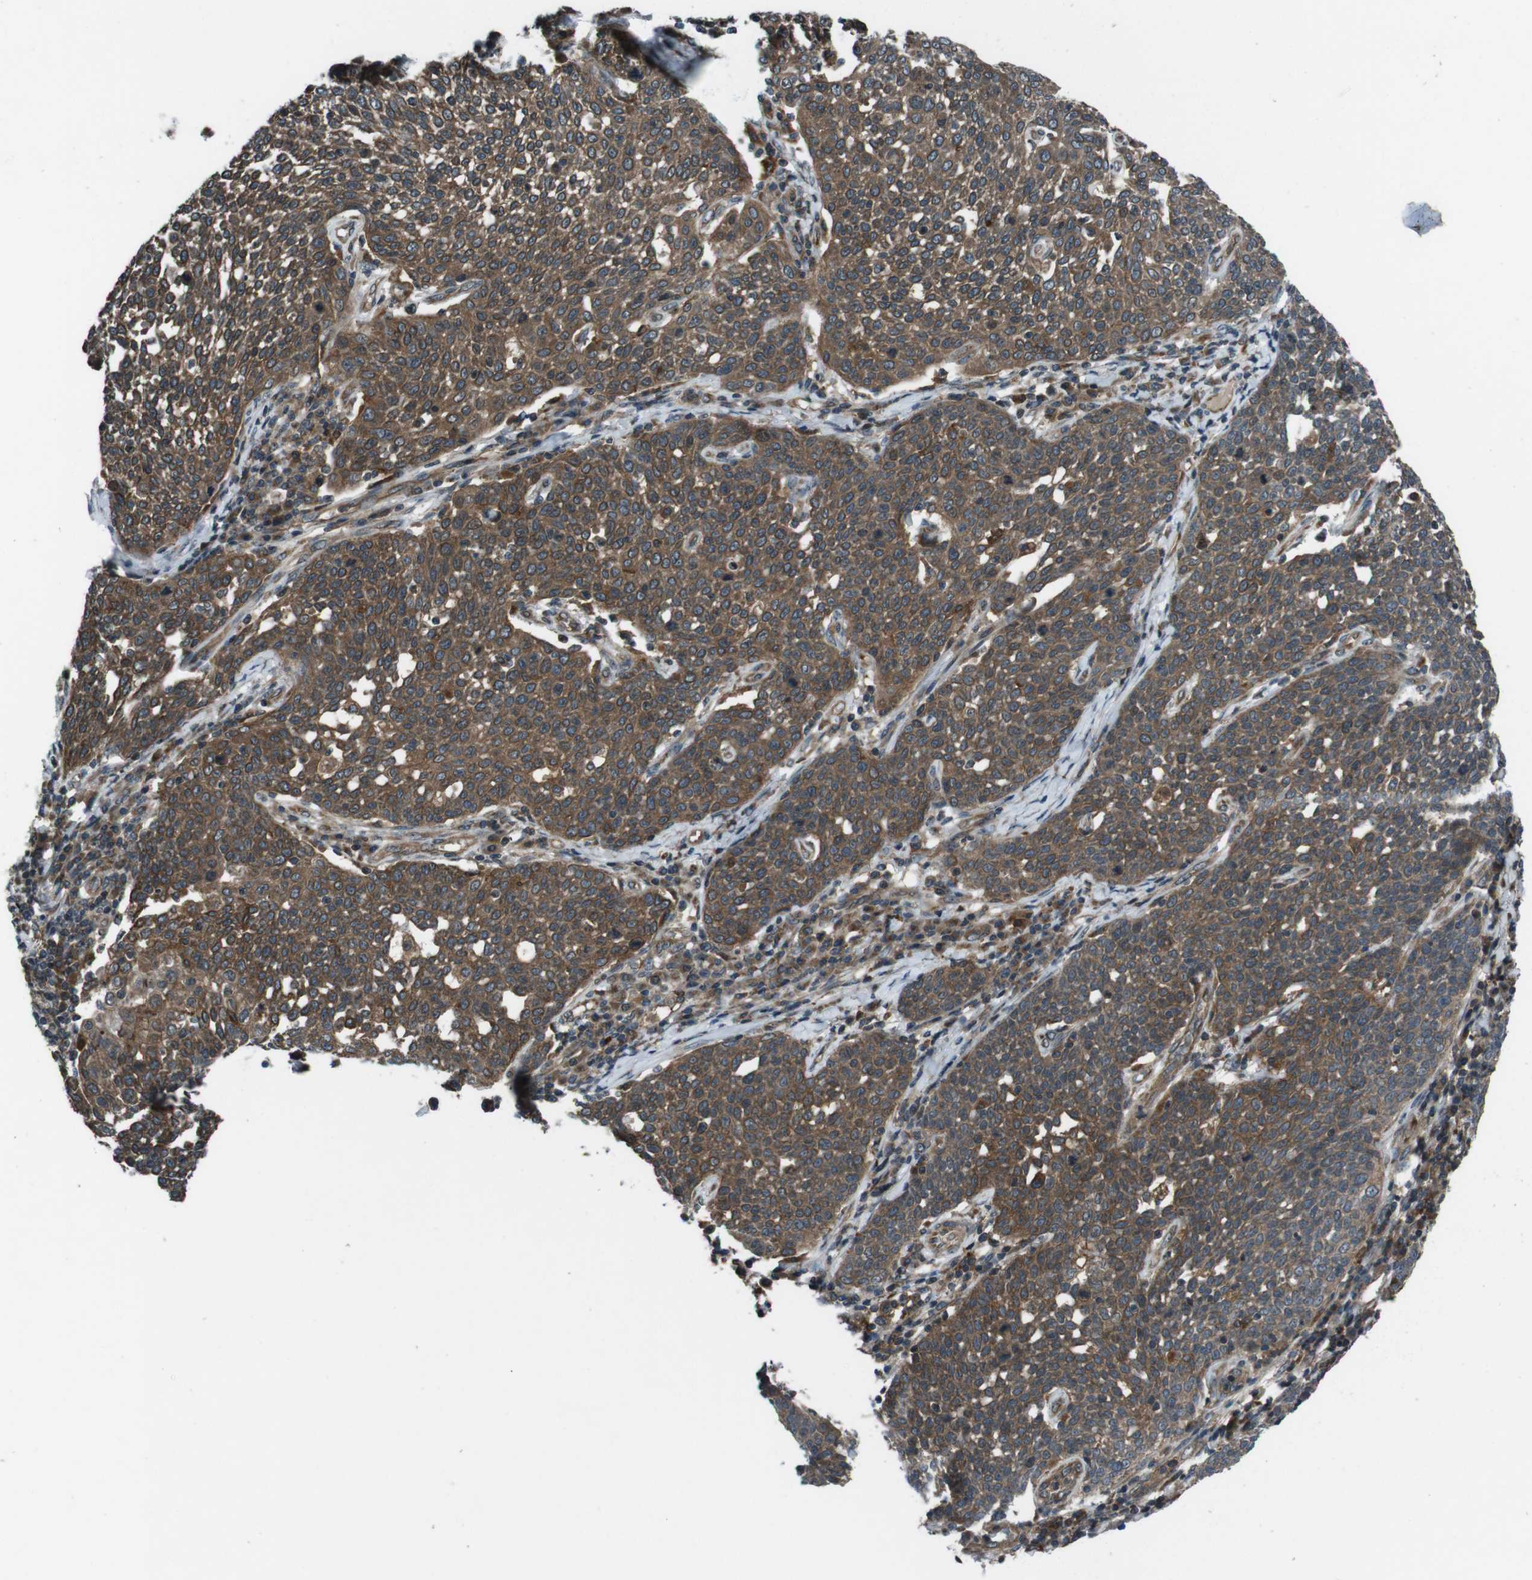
{"staining": {"intensity": "moderate", "quantity": ">75%", "location": "cytoplasmic/membranous"}, "tissue": "cervical cancer", "cell_type": "Tumor cells", "image_type": "cancer", "snomed": [{"axis": "morphology", "description": "Squamous cell carcinoma, NOS"}, {"axis": "topography", "description": "Cervix"}], "caption": "This is a micrograph of immunohistochemistry staining of squamous cell carcinoma (cervical), which shows moderate positivity in the cytoplasmic/membranous of tumor cells.", "gene": "SLC27A4", "patient": {"sex": "female", "age": 34}}